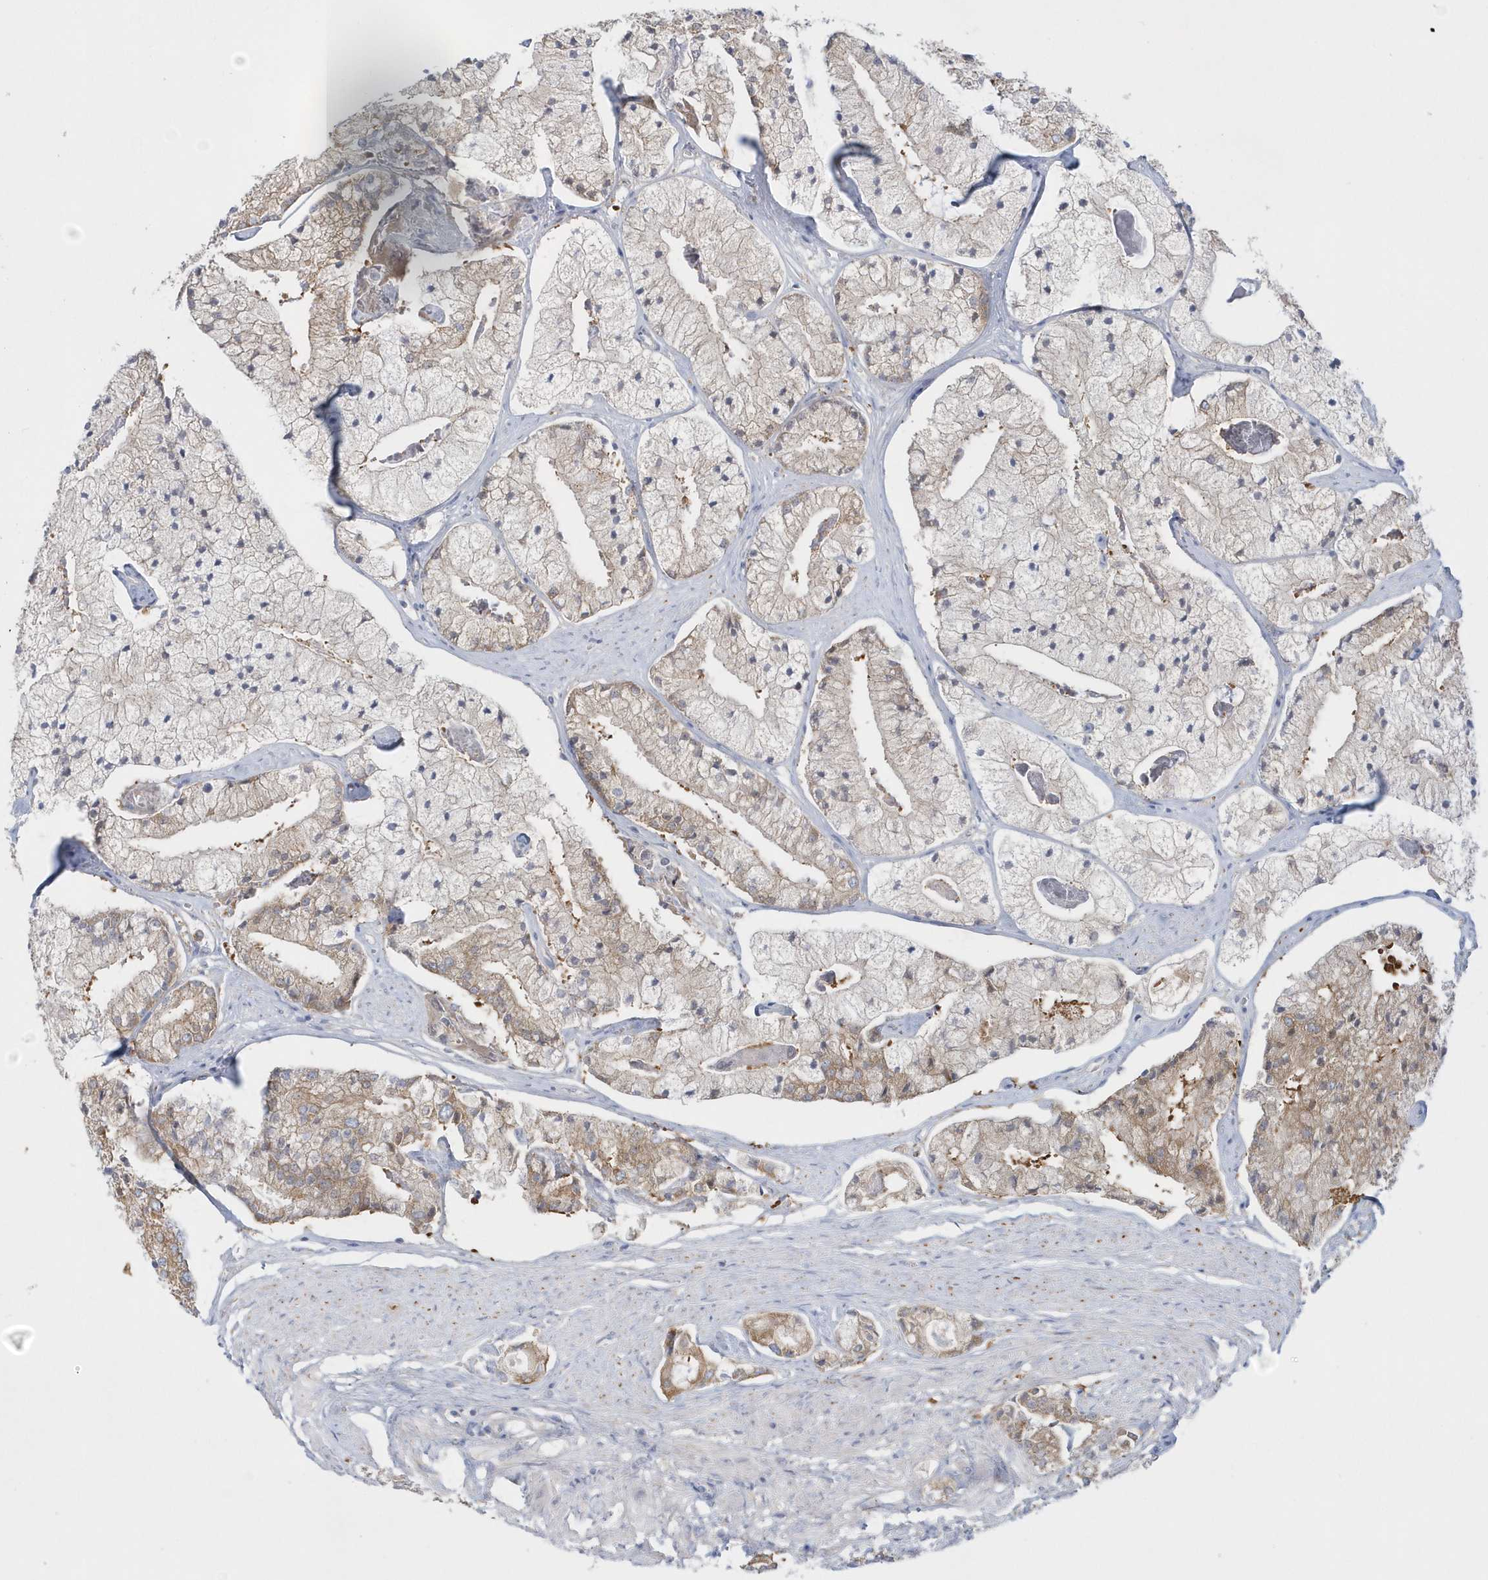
{"staining": {"intensity": "moderate", "quantity": "25%-75%", "location": "cytoplasmic/membranous"}, "tissue": "prostate cancer", "cell_type": "Tumor cells", "image_type": "cancer", "snomed": [{"axis": "morphology", "description": "Adenocarcinoma, High grade"}, {"axis": "topography", "description": "Prostate"}], "caption": "IHC staining of prostate cancer, which demonstrates medium levels of moderate cytoplasmic/membranous expression in about 25%-75% of tumor cells indicating moderate cytoplasmic/membranous protein positivity. The staining was performed using DAB (brown) for protein detection and nuclei were counterstained in hematoxylin (blue).", "gene": "DNAJC18", "patient": {"sex": "male", "age": 50}}